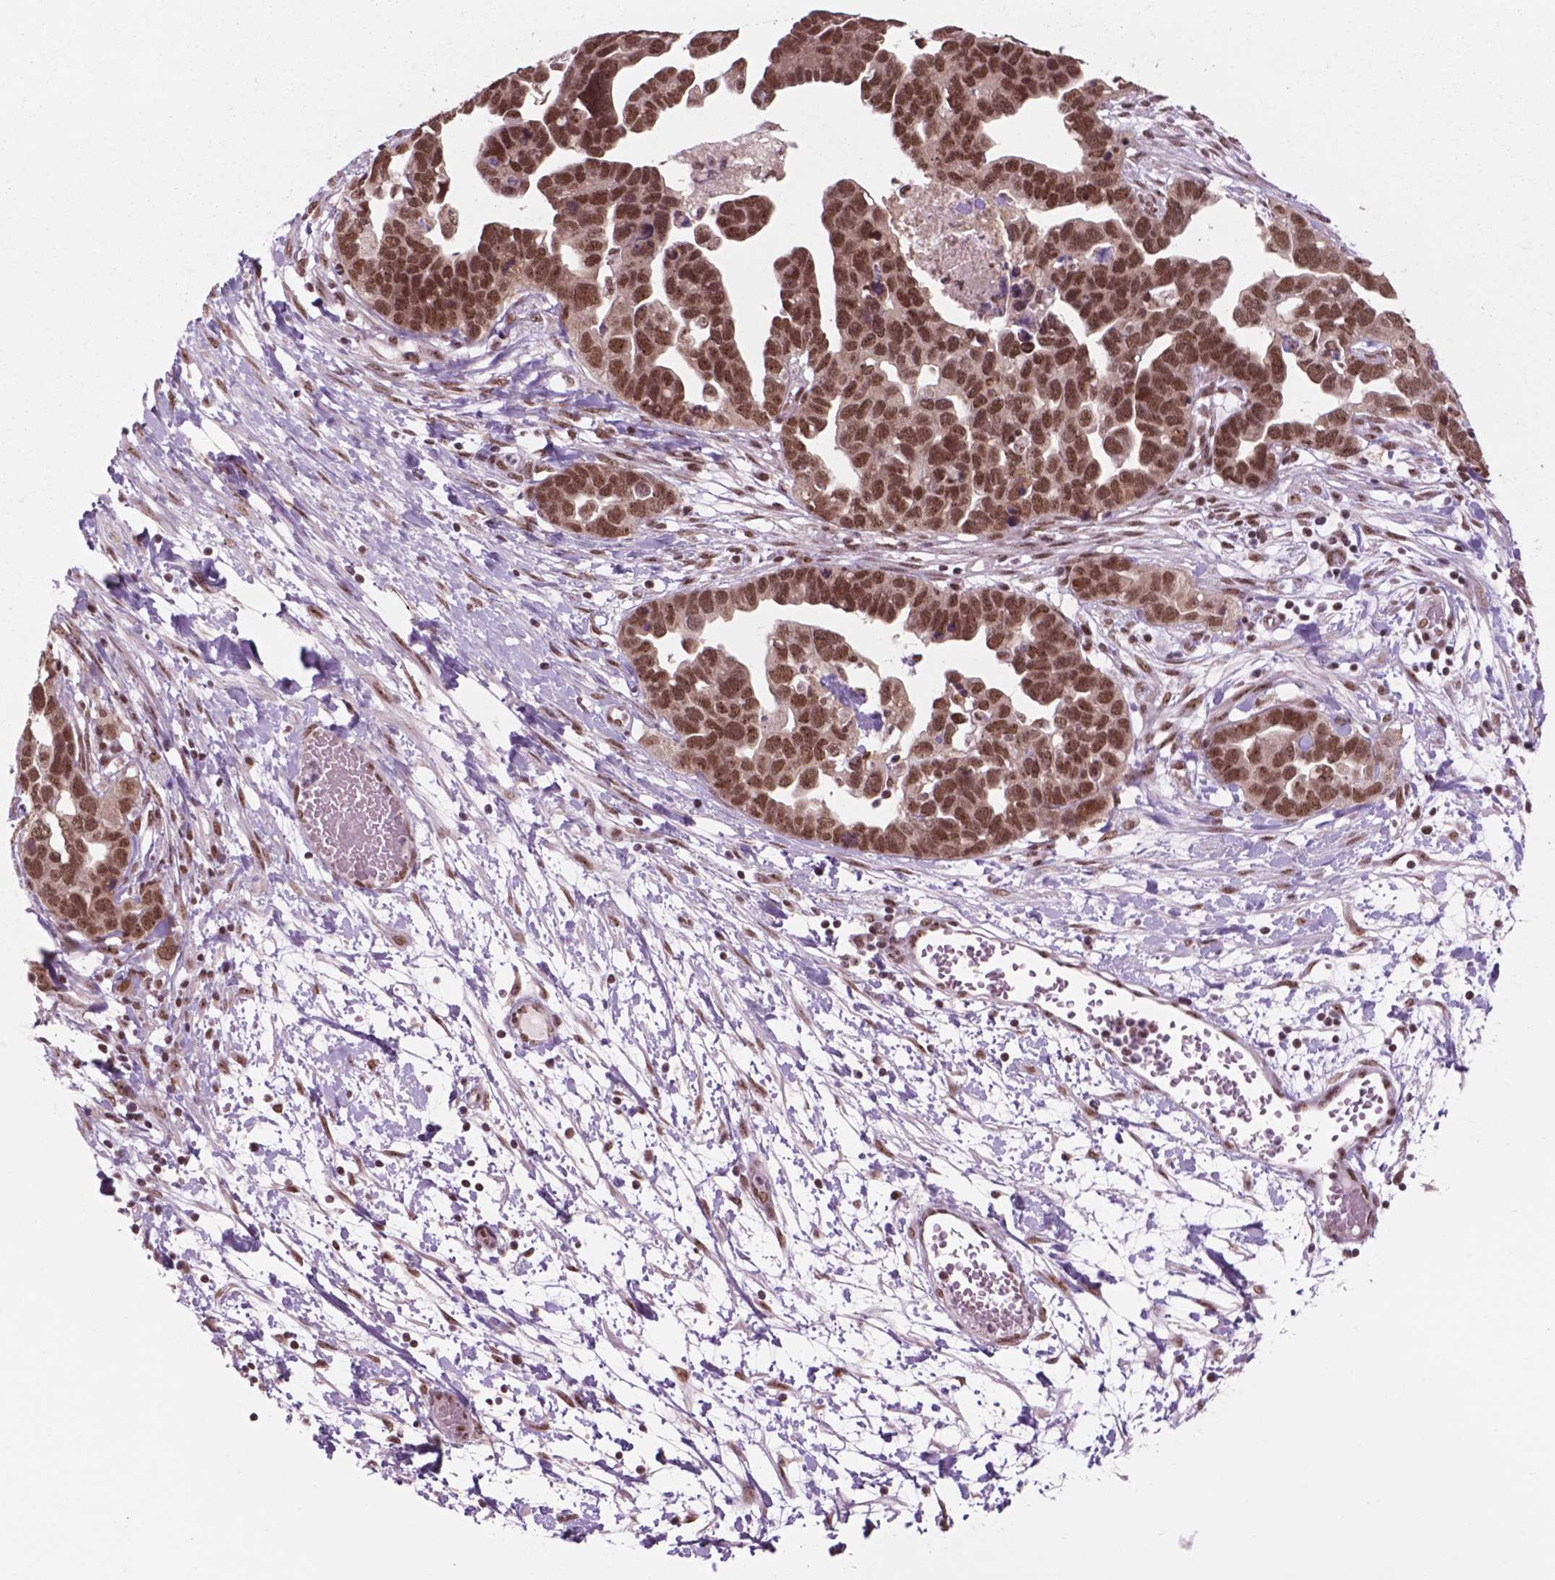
{"staining": {"intensity": "moderate", "quantity": ">75%", "location": "nuclear"}, "tissue": "ovarian cancer", "cell_type": "Tumor cells", "image_type": "cancer", "snomed": [{"axis": "morphology", "description": "Cystadenocarcinoma, serous, NOS"}, {"axis": "topography", "description": "Ovary"}], "caption": "Human ovarian cancer (serous cystadenocarcinoma) stained with a brown dye displays moderate nuclear positive staining in approximately >75% of tumor cells.", "gene": "POLR2E", "patient": {"sex": "female", "age": 54}}